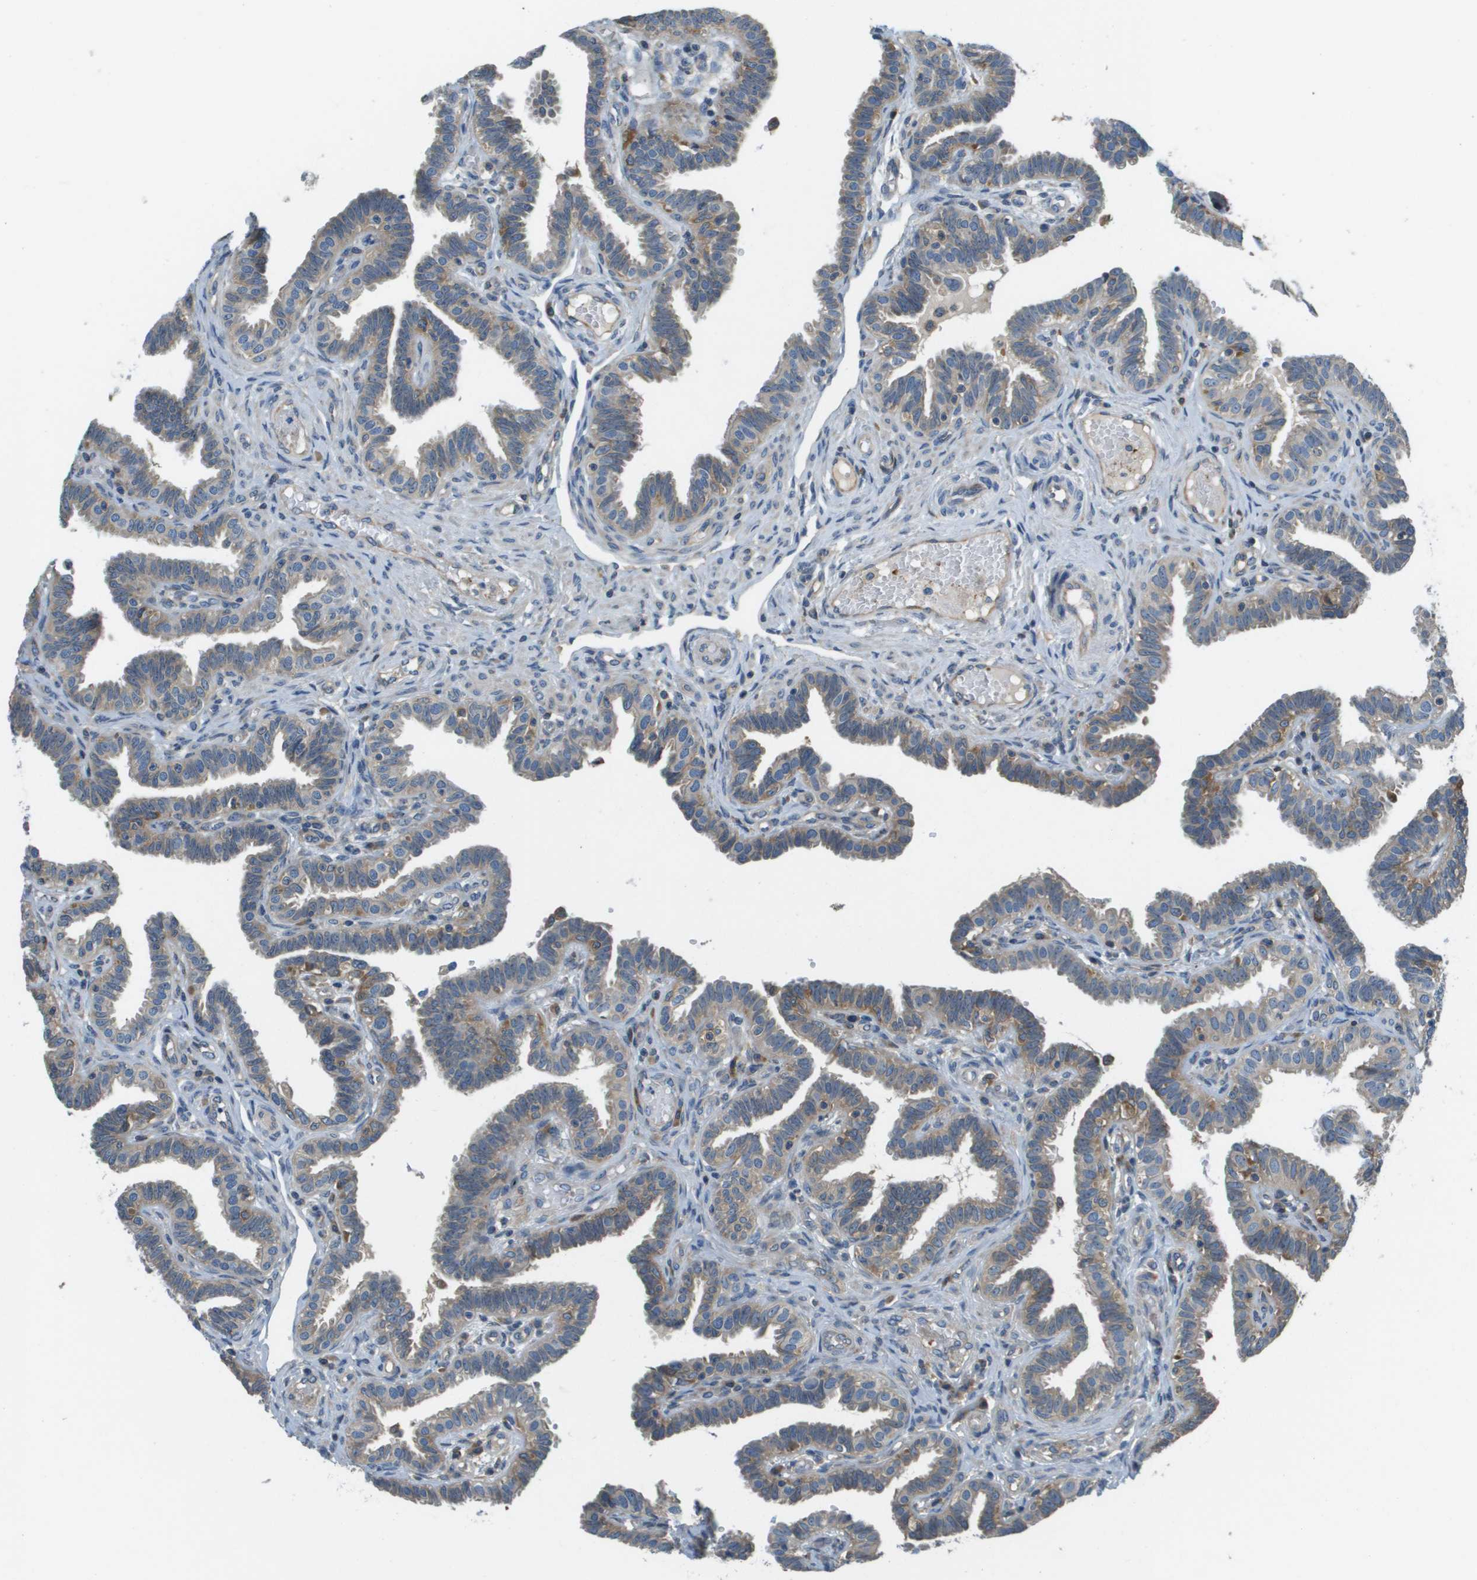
{"staining": {"intensity": "weak", "quantity": "25%-75%", "location": "cytoplasmic/membranous"}, "tissue": "fallopian tube", "cell_type": "Glandular cells", "image_type": "normal", "snomed": [{"axis": "morphology", "description": "Normal tissue, NOS"}, {"axis": "topography", "description": "Fallopian tube"}, {"axis": "topography", "description": "Placenta"}], "caption": "About 25%-75% of glandular cells in benign human fallopian tube exhibit weak cytoplasmic/membranous protein staining as visualized by brown immunohistochemical staining.", "gene": "SAMSN1", "patient": {"sex": "female", "age": 34}}